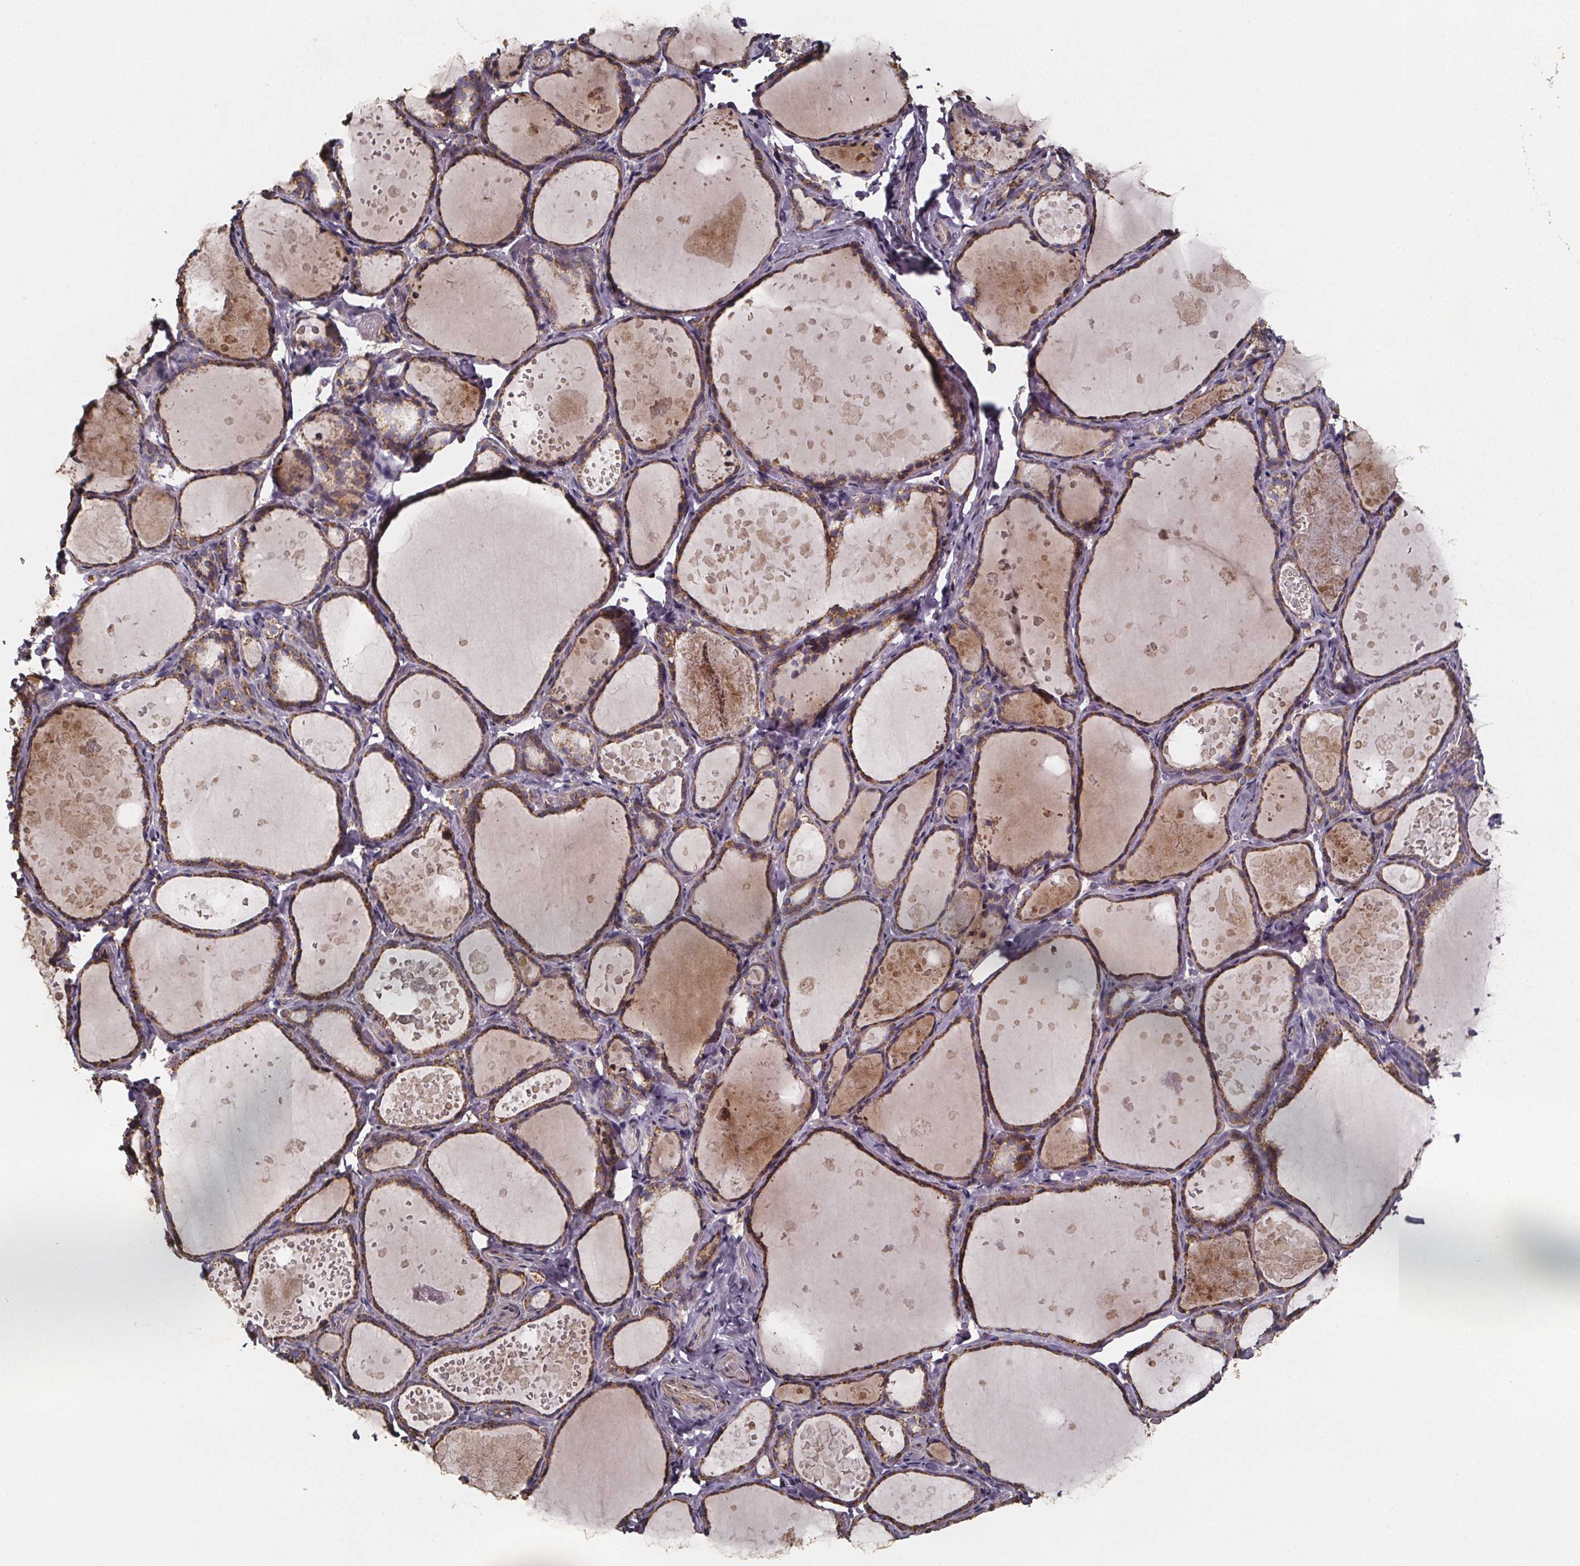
{"staining": {"intensity": "moderate", "quantity": ">75%", "location": "cytoplasmic/membranous"}, "tissue": "thyroid gland", "cell_type": "Glandular cells", "image_type": "normal", "snomed": [{"axis": "morphology", "description": "Normal tissue, NOS"}, {"axis": "topography", "description": "Thyroid gland"}], "caption": "This is a micrograph of IHC staining of benign thyroid gland, which shows moderate positivity in the cytoplasmic/membranous of glandular cells.", "gene": "SLC35D2", "patient": {"sex": "female", "age": 56}}